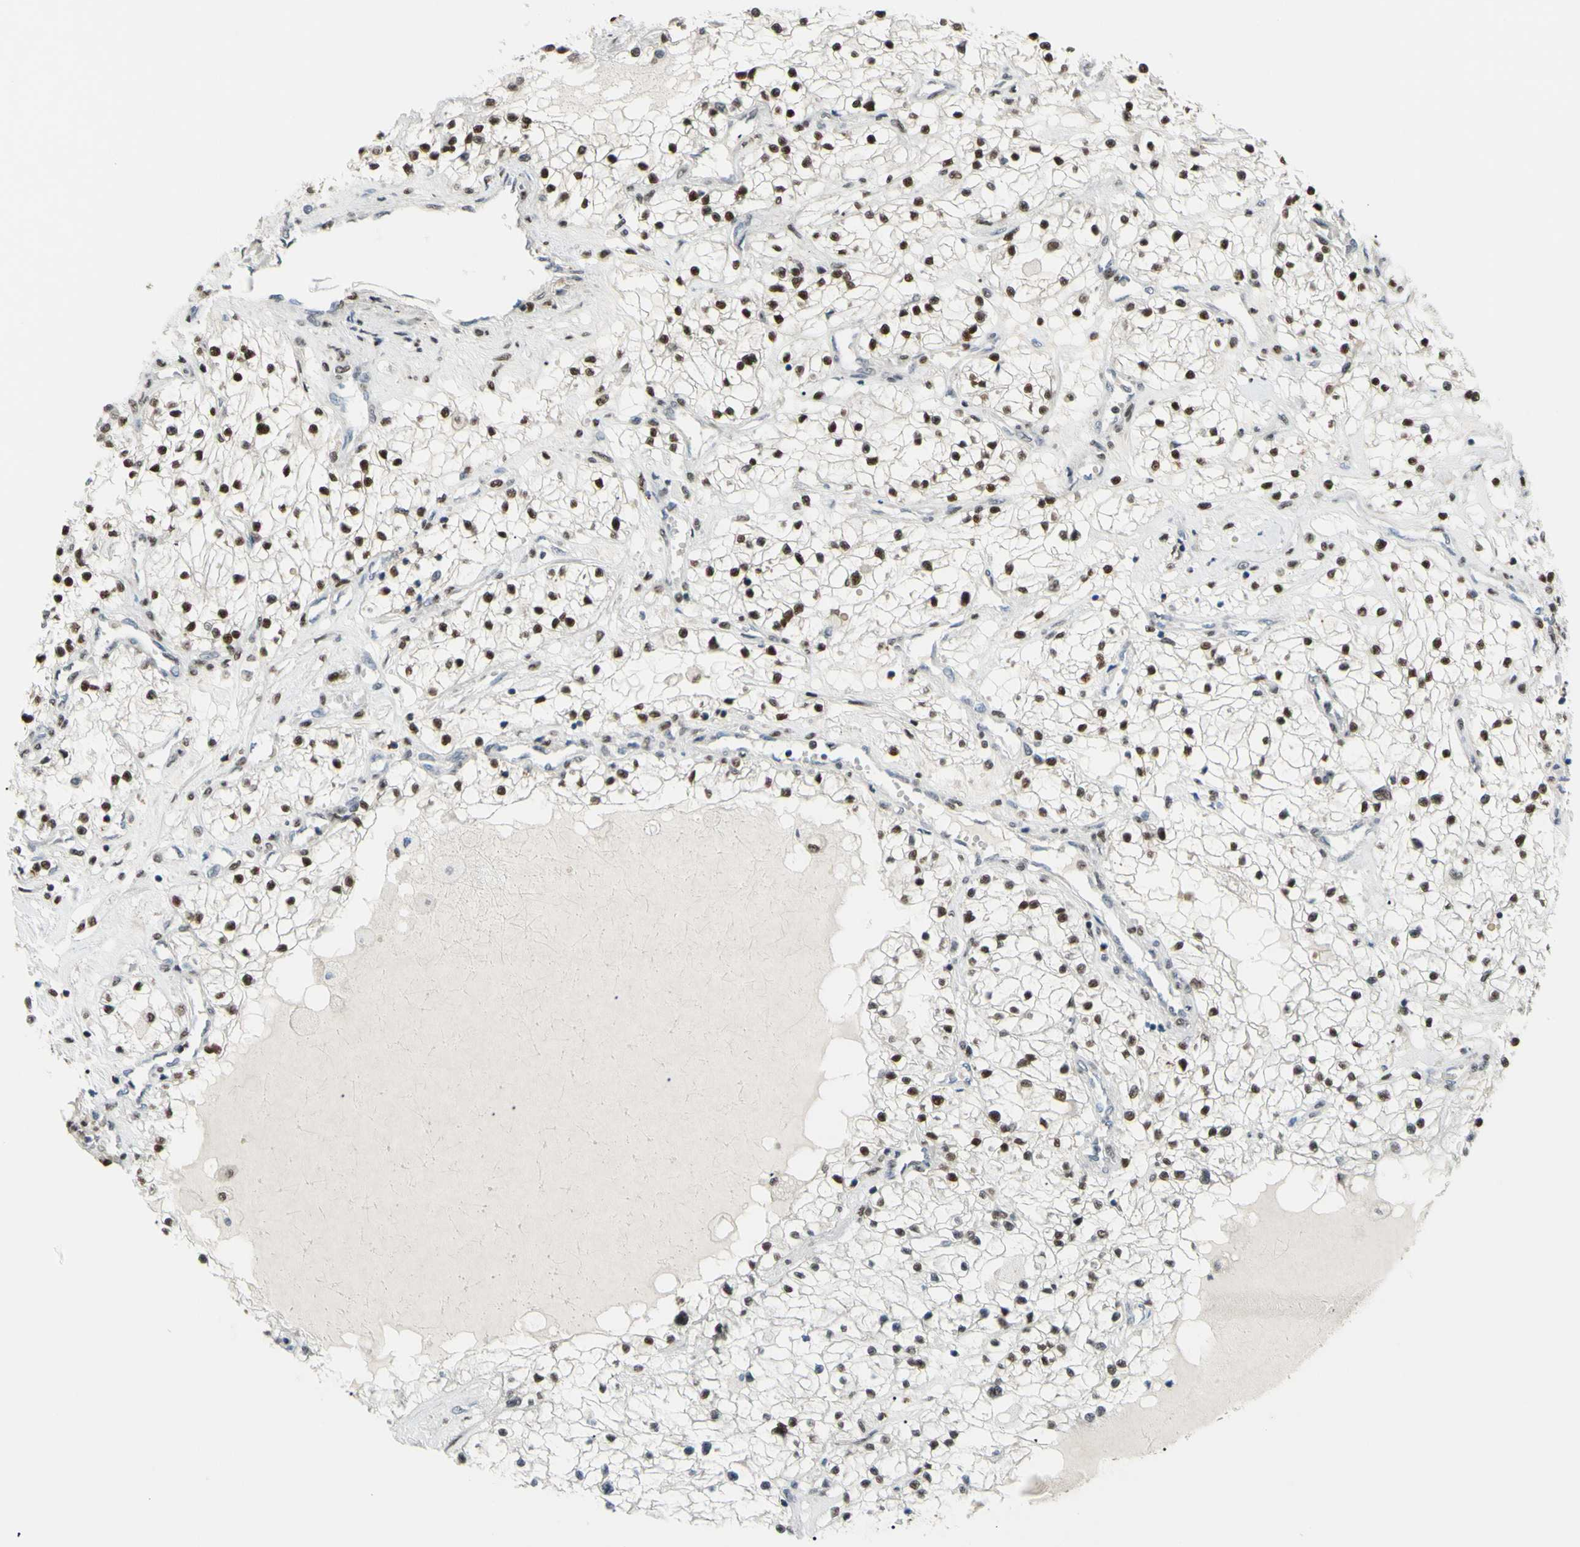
{"staining": {"intensity": "strong", "quantity": ">75%", "location": "nuclear"}, "tissue": "renal cancer", "cell_type": "Tumor cells", "image_type": "cancer", "snomed": [{"axis": "morphology", "description": "Adenocarcinoma, NOS"}, {"axis": "topography", "description": "Kidney"}], "caption": "Human adenocarcinoma (renal) stained for a protein (brown) displays strong nuclear positive positivity in about >75% of tumor cells.", "gene": "FKBP5", "patient": {"sex": "male", "age": 68}}